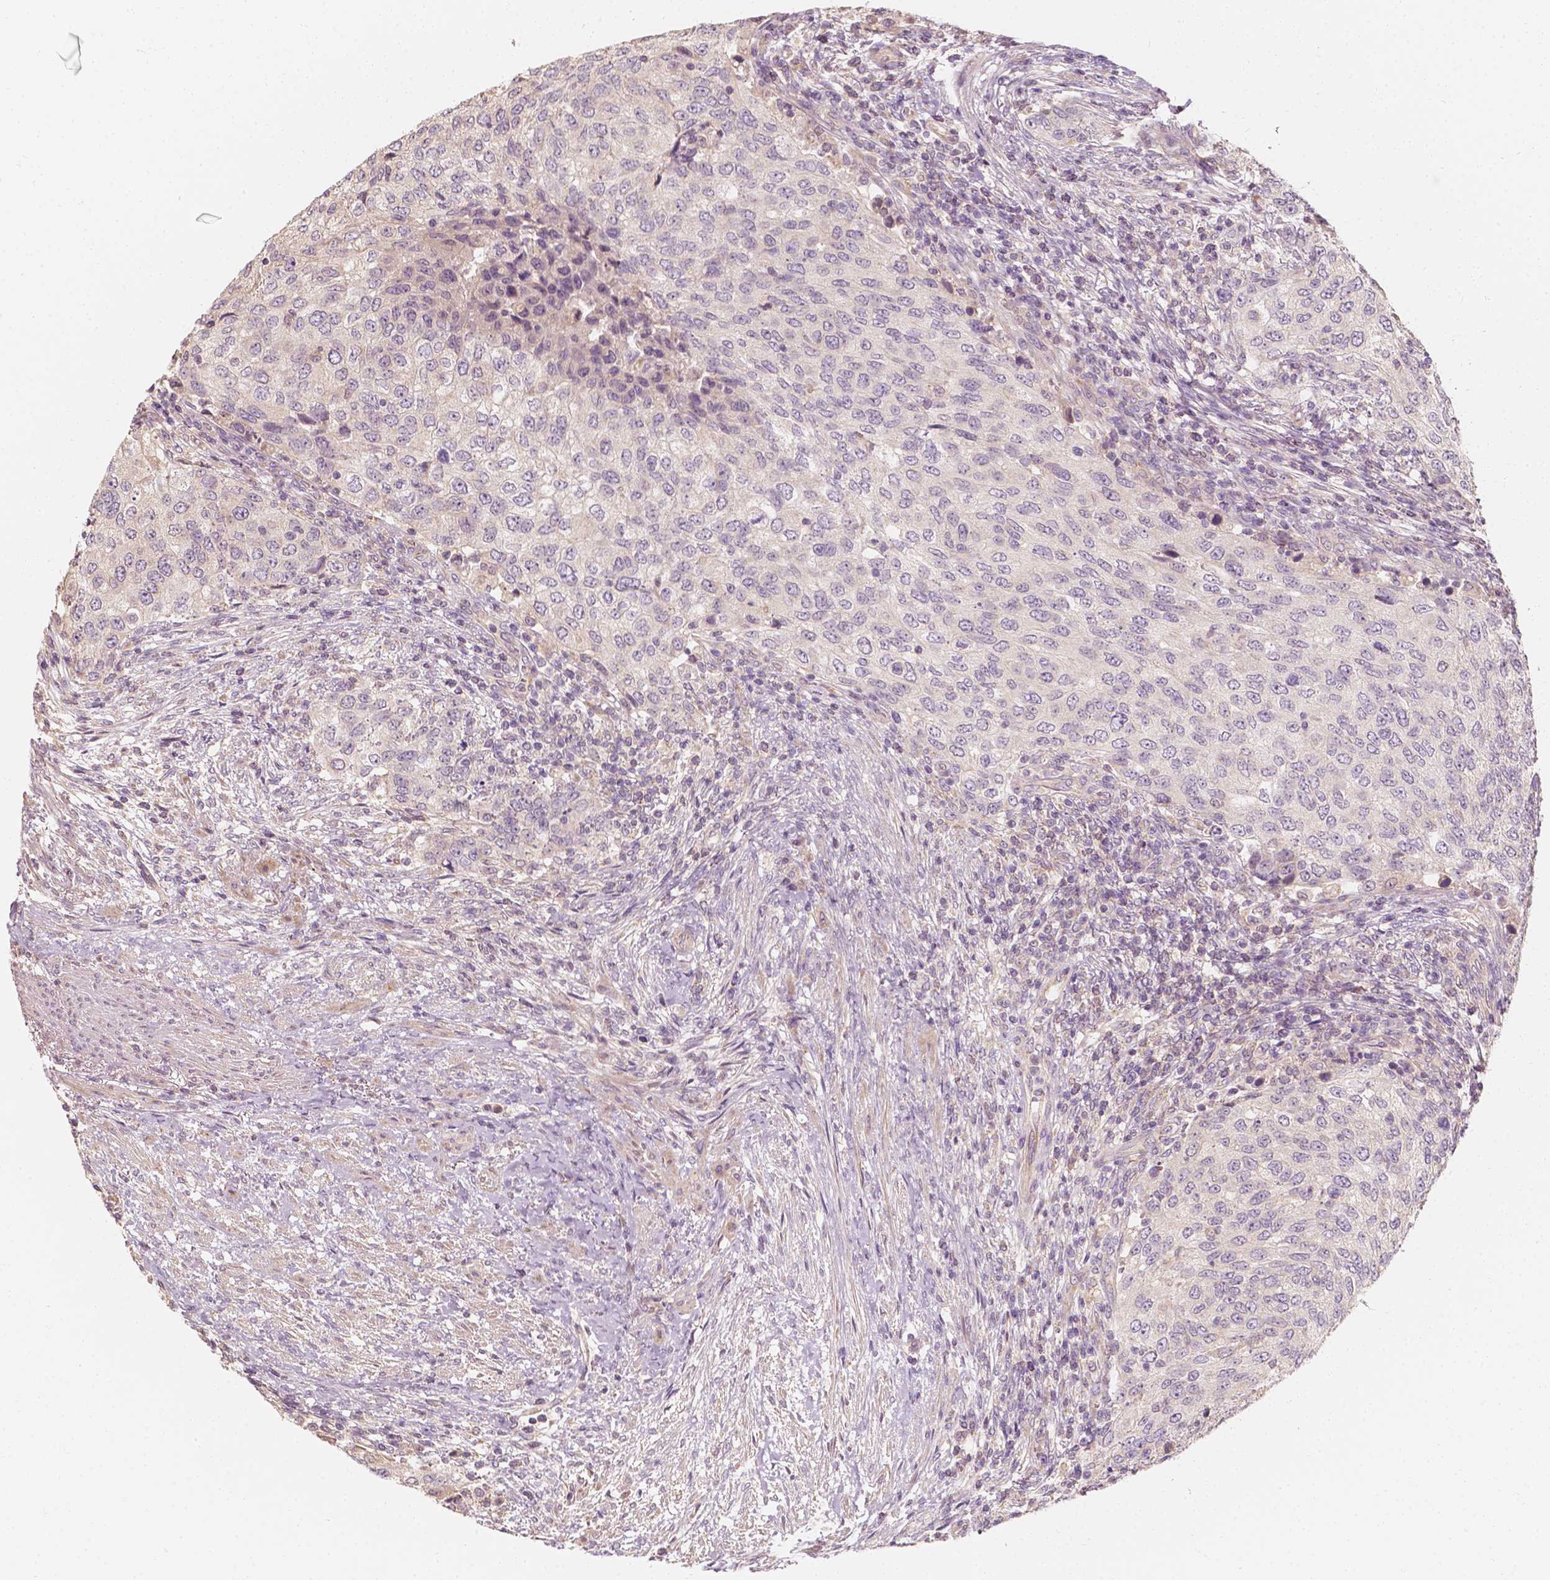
{"staining": {"intensity": "negative", "quantity": "none", "location": "none"}, "tissue": "urothelial cancer", "cell_type": "Tumor cells", "image_type": "cancer", "snomed": [{"axis": "morphology", "description": "Urothelial carcinoma, High grade"}, {"axis": "topography", "description": "Urinary bladder"}], "caption": "This is an immunohistochemistry (IHC) histopathology image of urothelial cancer. There is no positivity in tumor cells.", "gene": "SHPK", "patient": {"sex": "female", "age": 78}}